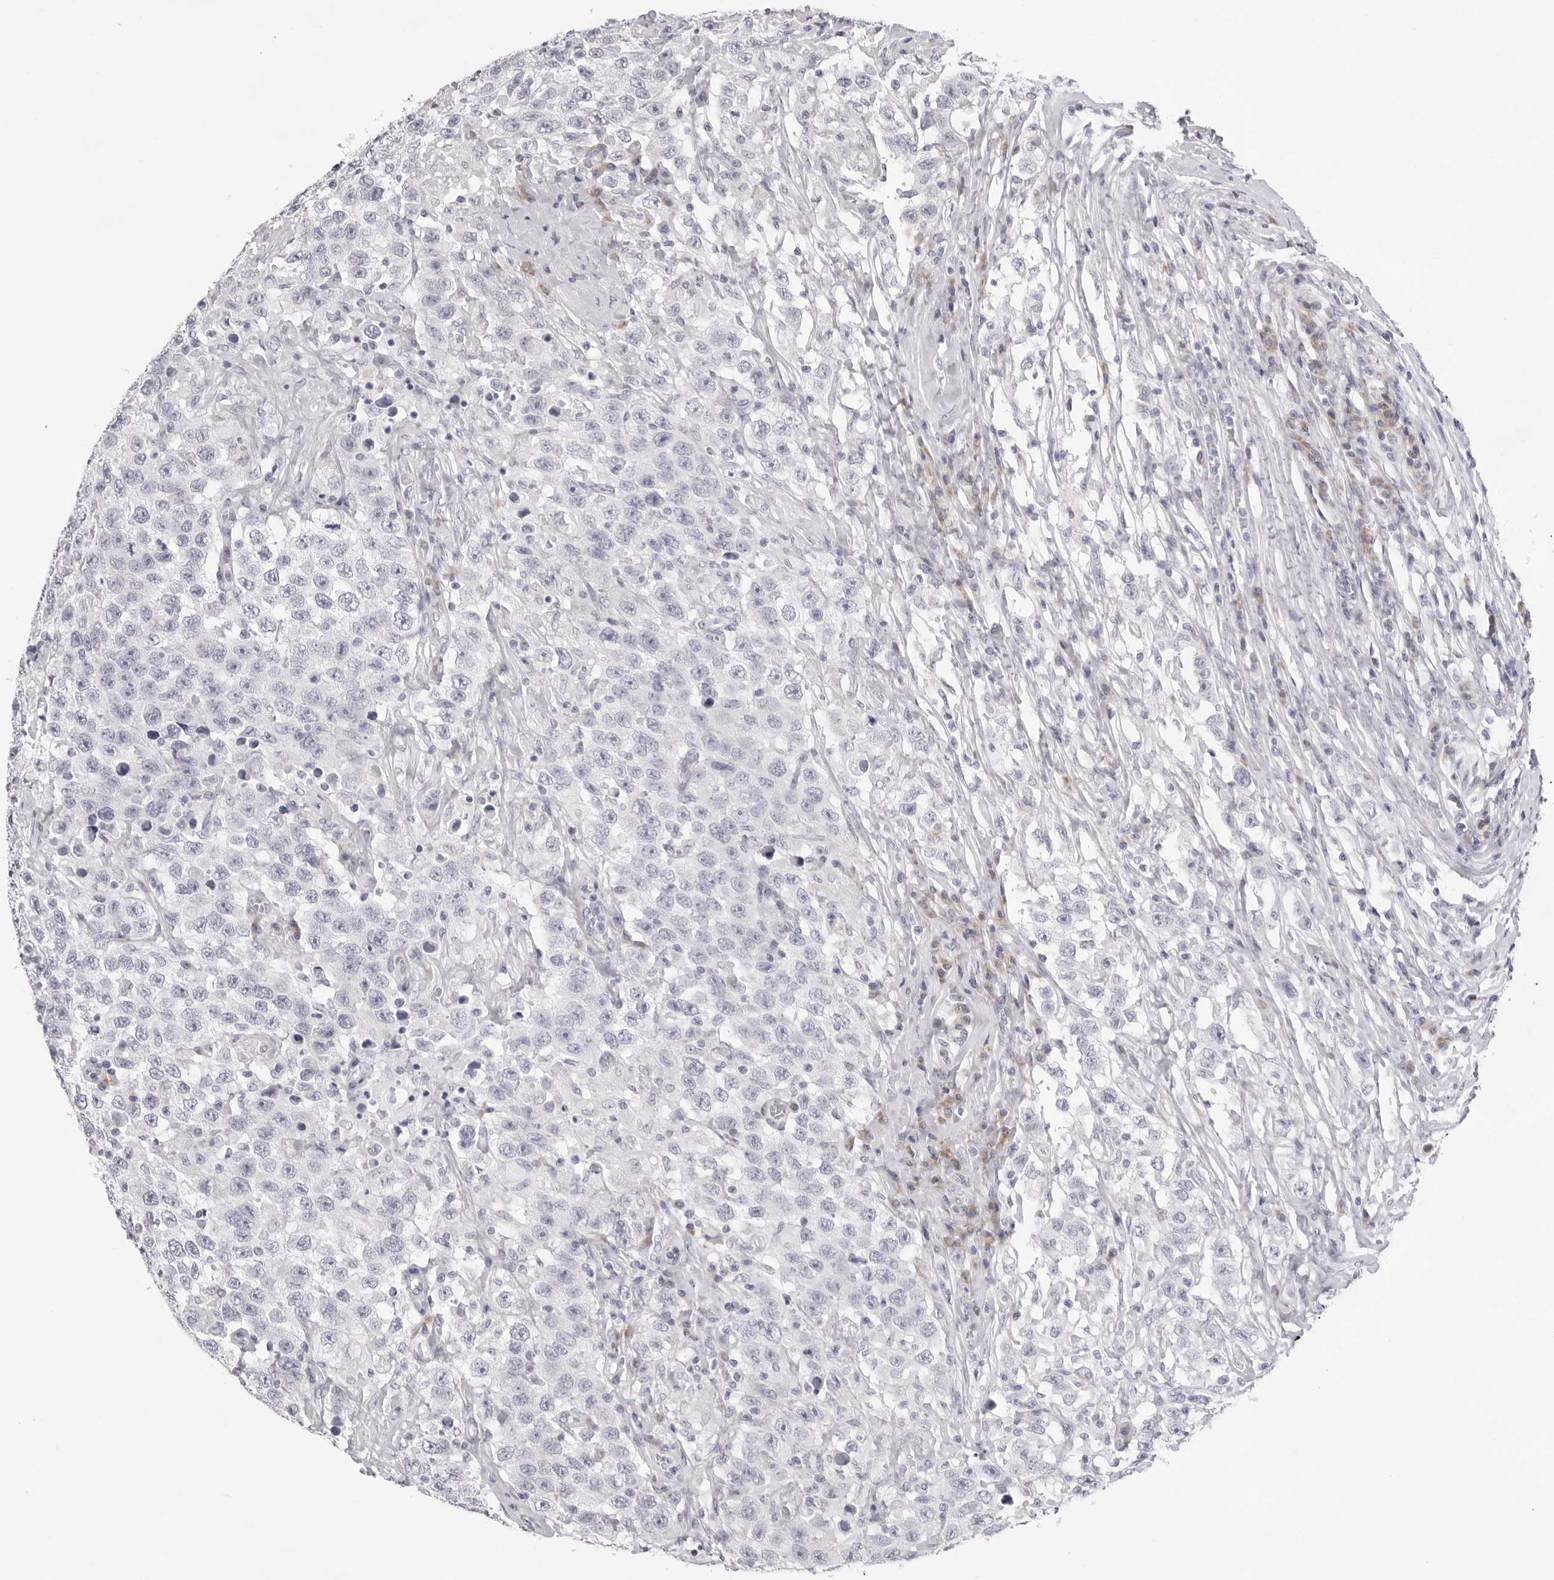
{"staining": {"intensity": "negative", "quantity": "none", "location": "none"}, "tissue": "testis cancer", "cell_type": "Tumor cells", "image_type": "cancer", "snomed": [{"axis": "morphology", "description": "Seminoma, NOS"}, {"axis": "topography", "description": "Testis"}], "caption": "IHC of seminoma (testis) shows no staining in tumor cells.", "gene": "SMIM2", "patient": {"sex": "male", "age": 41}}